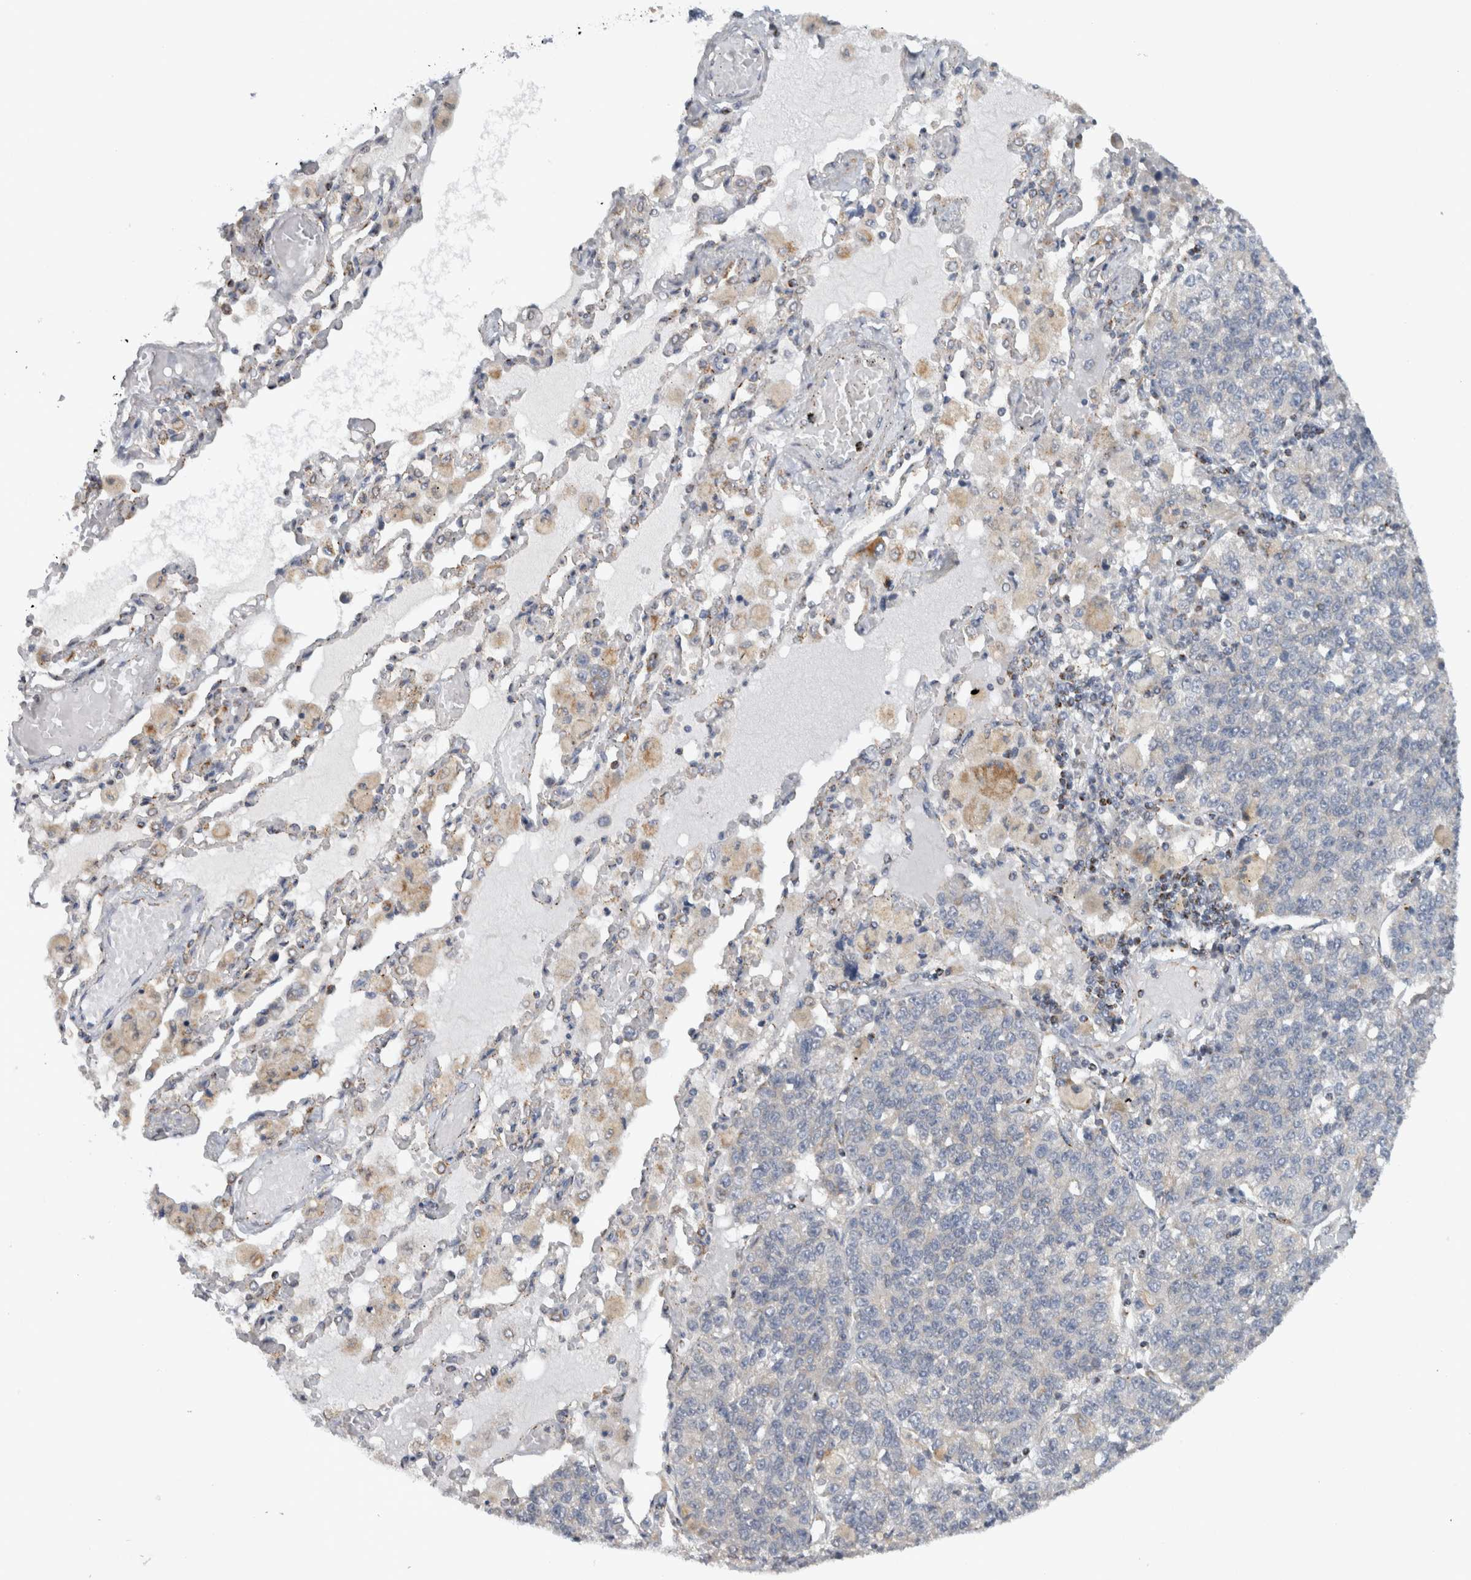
{"staining": {"intensity": "negative", "quantity": "none", "location": "none"}, "tissue": "lung cancer", "cell_type": "Tumor cells", "image_type": "cancer", "snomed": [{"axis": "morphology", "description": "Adenocarcinoma, NOS"}, {"axis": "topography", "description": "Lung"}], "caption": "This is a histopathology image of immunohistochemistry staining of lung cancer (adenocarcinoma), which shows no staining in tumor cells.", "gene": "RAB18", "patient": {"sex": "male", "age": 49}}